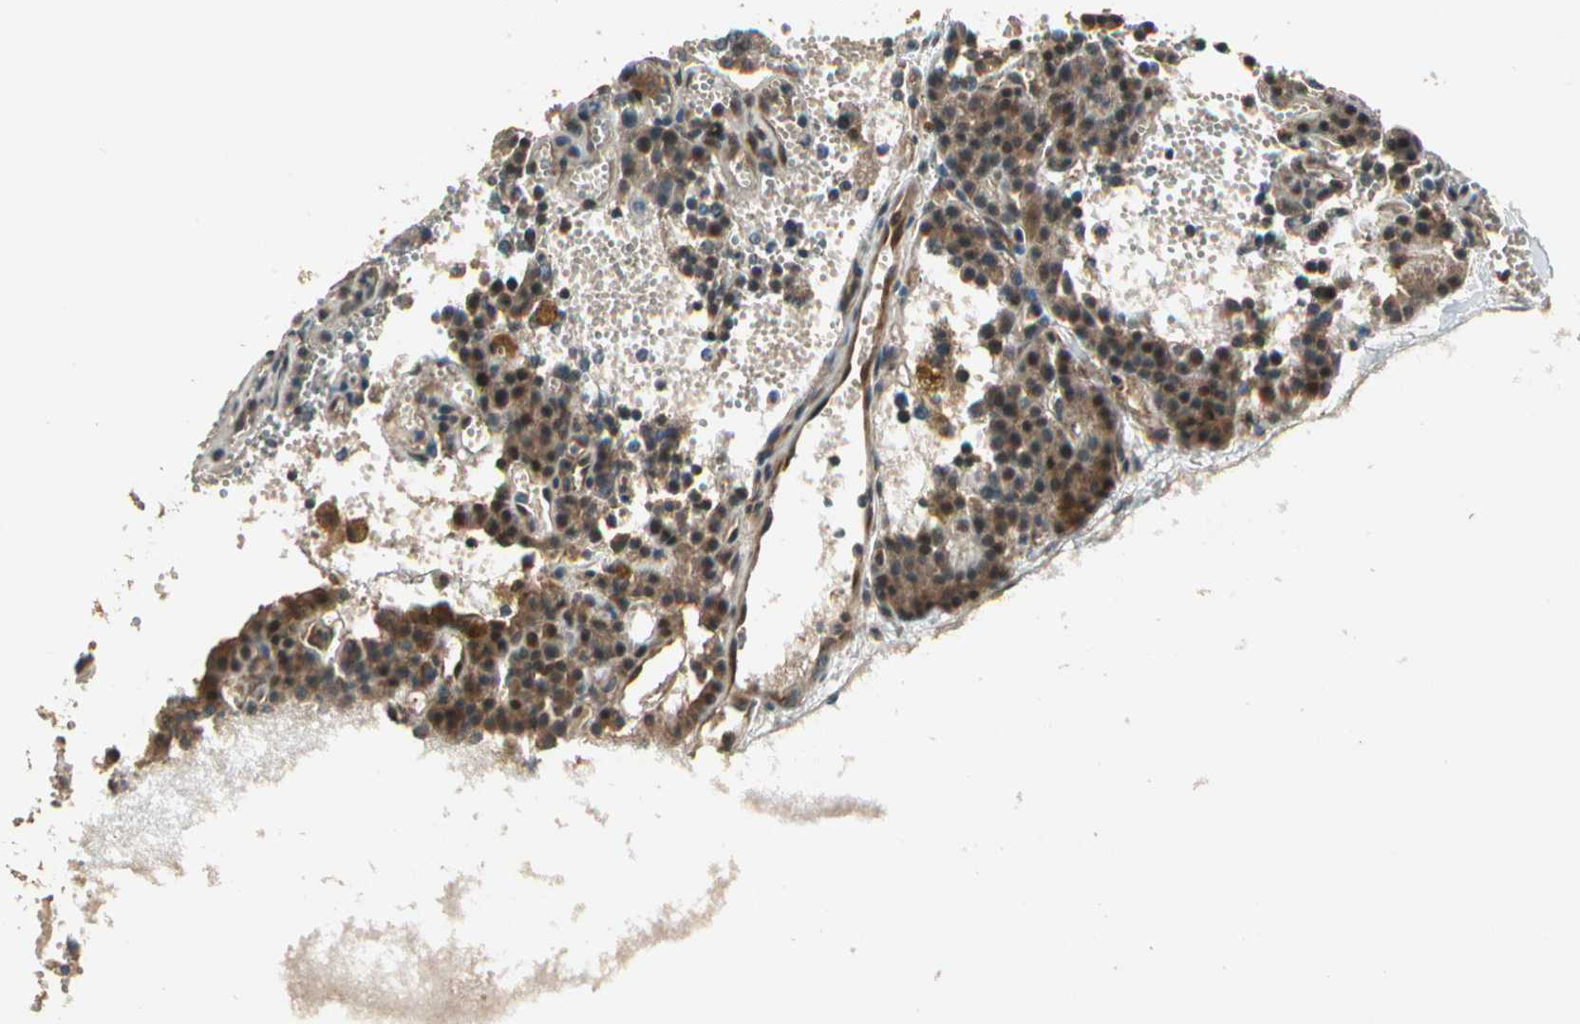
{"staining": {"intensity": "moderate", "quantity": ">75%", "location": "cytoplasmic/membranous,nuclear"}, "tissue": "parathyroid gland", "cell_type": "Glandular cells", "image_type": "normal", "snomed": [{"axis": "morphology", "description": "Normal tissue, NOS"}, {"axis": "topography", "description": "Parathyroid gland"}], "caption": "Moderate cytoplasmic/membranous,nuclear expression is identified in about >75% of glandular cells in normal parathyroid gland. (IHC, brightfield microscopy, high magnification).", "gene": "ACVR1", "patient": {"sex": "male", "age": 25}}